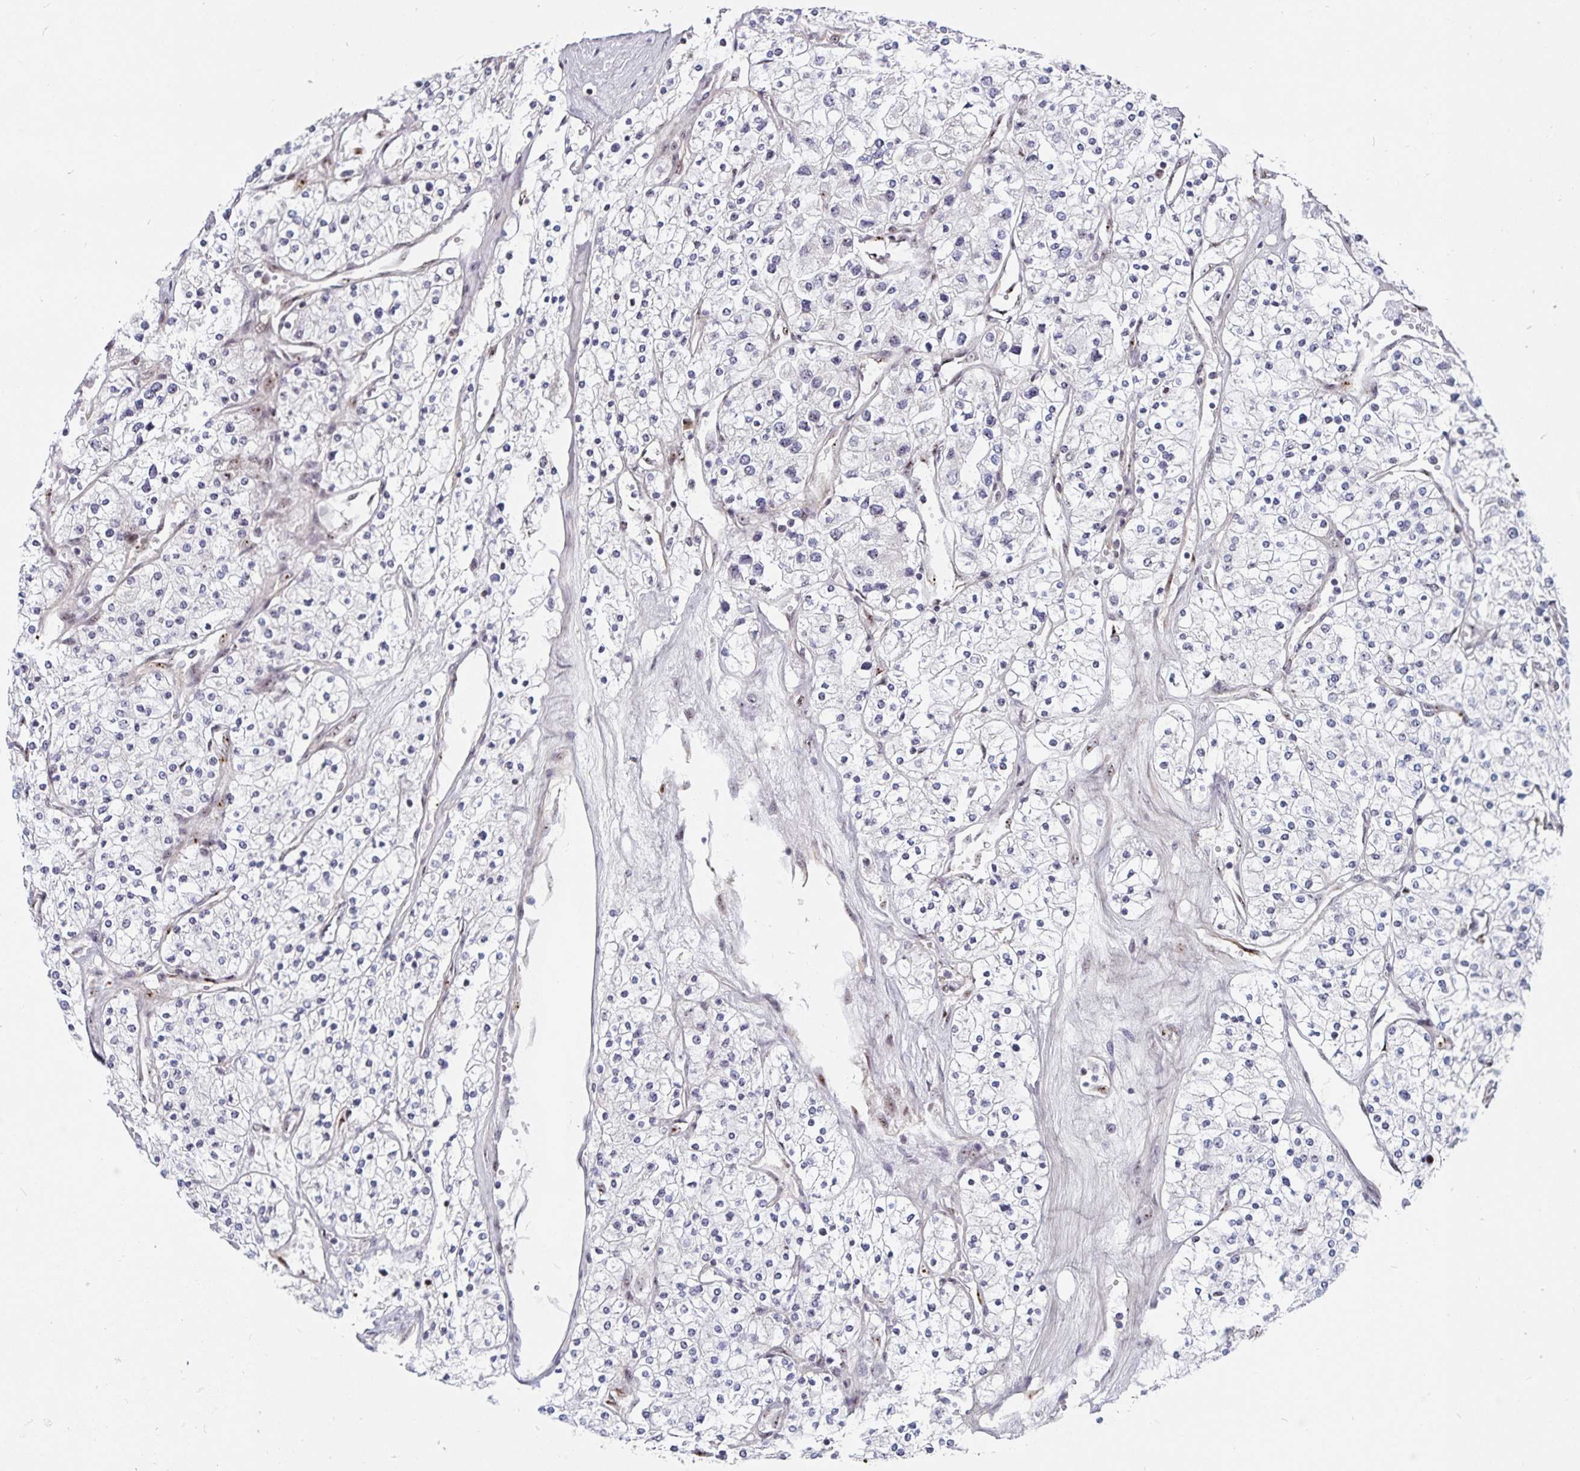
{"staining": {"intensity": "negative", "quantity": "none", "location": "none"}, "tissue": "renal cancer", "cell_type": "Tumor cells", "image_type": "cancer", "snomed": [{"axis": "morphology", "description": "Adenocarcinoma, NOS"}, {"axis": "topography", "description": "Kidney"}], "caption": "There is no significant positivity in tumor cells of renal adenocarcinoma.", "gene": "LAS1L", "patient": {"sex": "male", "age": 80}}